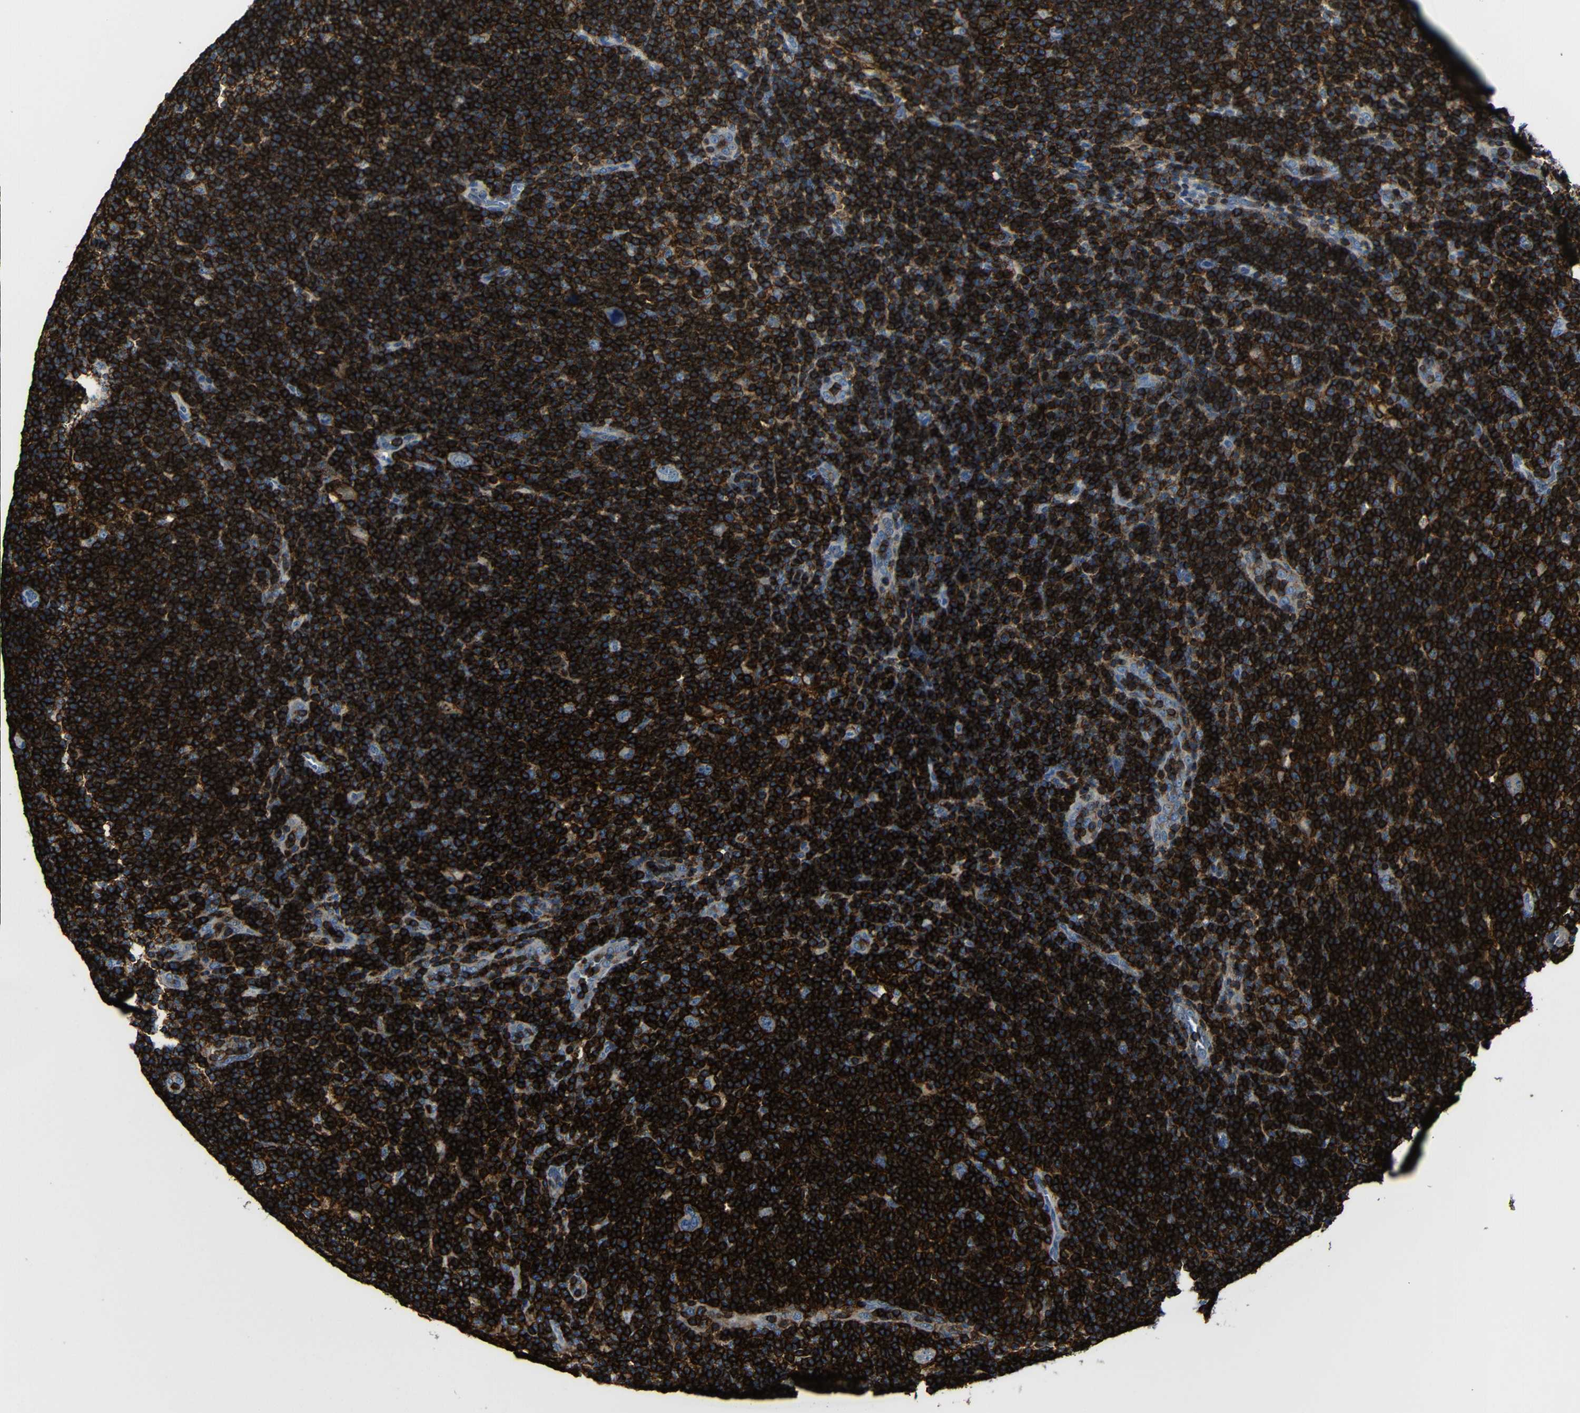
{"staining": {"intensity": "weak", "quantity": "<25%", "location": "cytoplasmic/membranous"}, "tissue": "lymphoma", "cell_type": "Tumor cells", "image_type": "cancer", "snomed": [{"axis": "morphology", "description": "Hodgkin's disease, NOS"}, {"axis": "topography", "description": "Lymph node"}], "caption": "This image is of Hodgkin's disease stained with IHC to label a protein in brown with the nuclei are counter-stained blue. There is no positivity in tumor cells. Brightfield microscopy of IHC stained with DAB (brown) and hematoxylin (blue), captured at high magnification.", "gene": "P2RY12", "patient": {"sex": "female", "age": 57}}